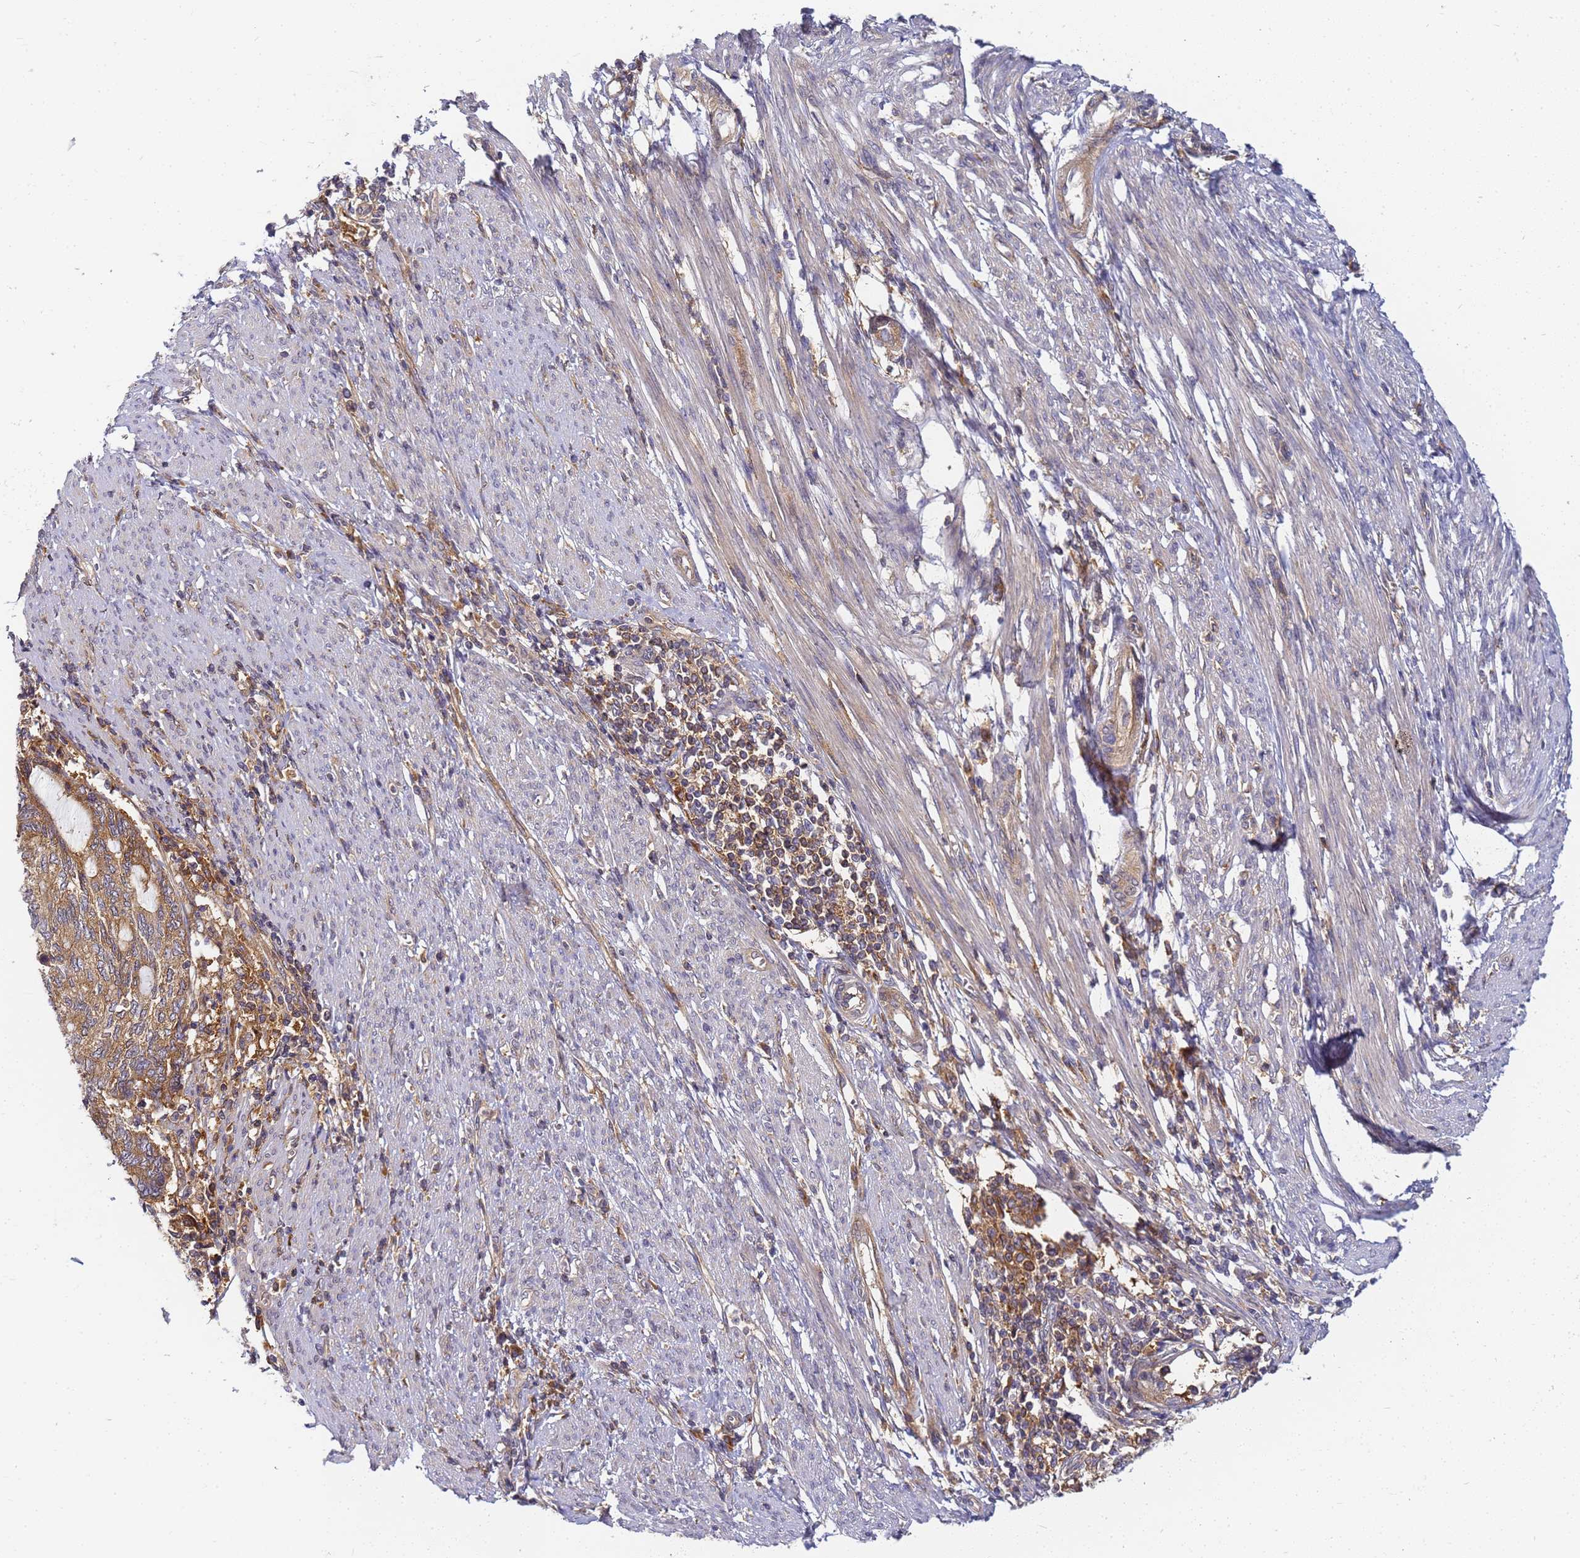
{"staining": {"intensity": "moderate", "quantity": ">75%", "location": "cytoplasmic/membranous"}, "tissue": "endometrial cancer", "cell_type": "Tumor cells", "image_type": "cancer", "snomed": [{"axis": "morphology", "description": "Adenocarcinoma, NOS"}, {"axis": "topography", "description": "Uterus"}, {"axis": "topography", "description": "Endometrium"}], "caption": "Immunohistochemistry (IHC) of human endometrial cancer (adenocarcinoma) shows medium levels of moderate cytoplasmic/membranous positivity in approximately >75% of tumor cells.", "gene": "CHM", "patient": {"sex": "female", "age": 70}}